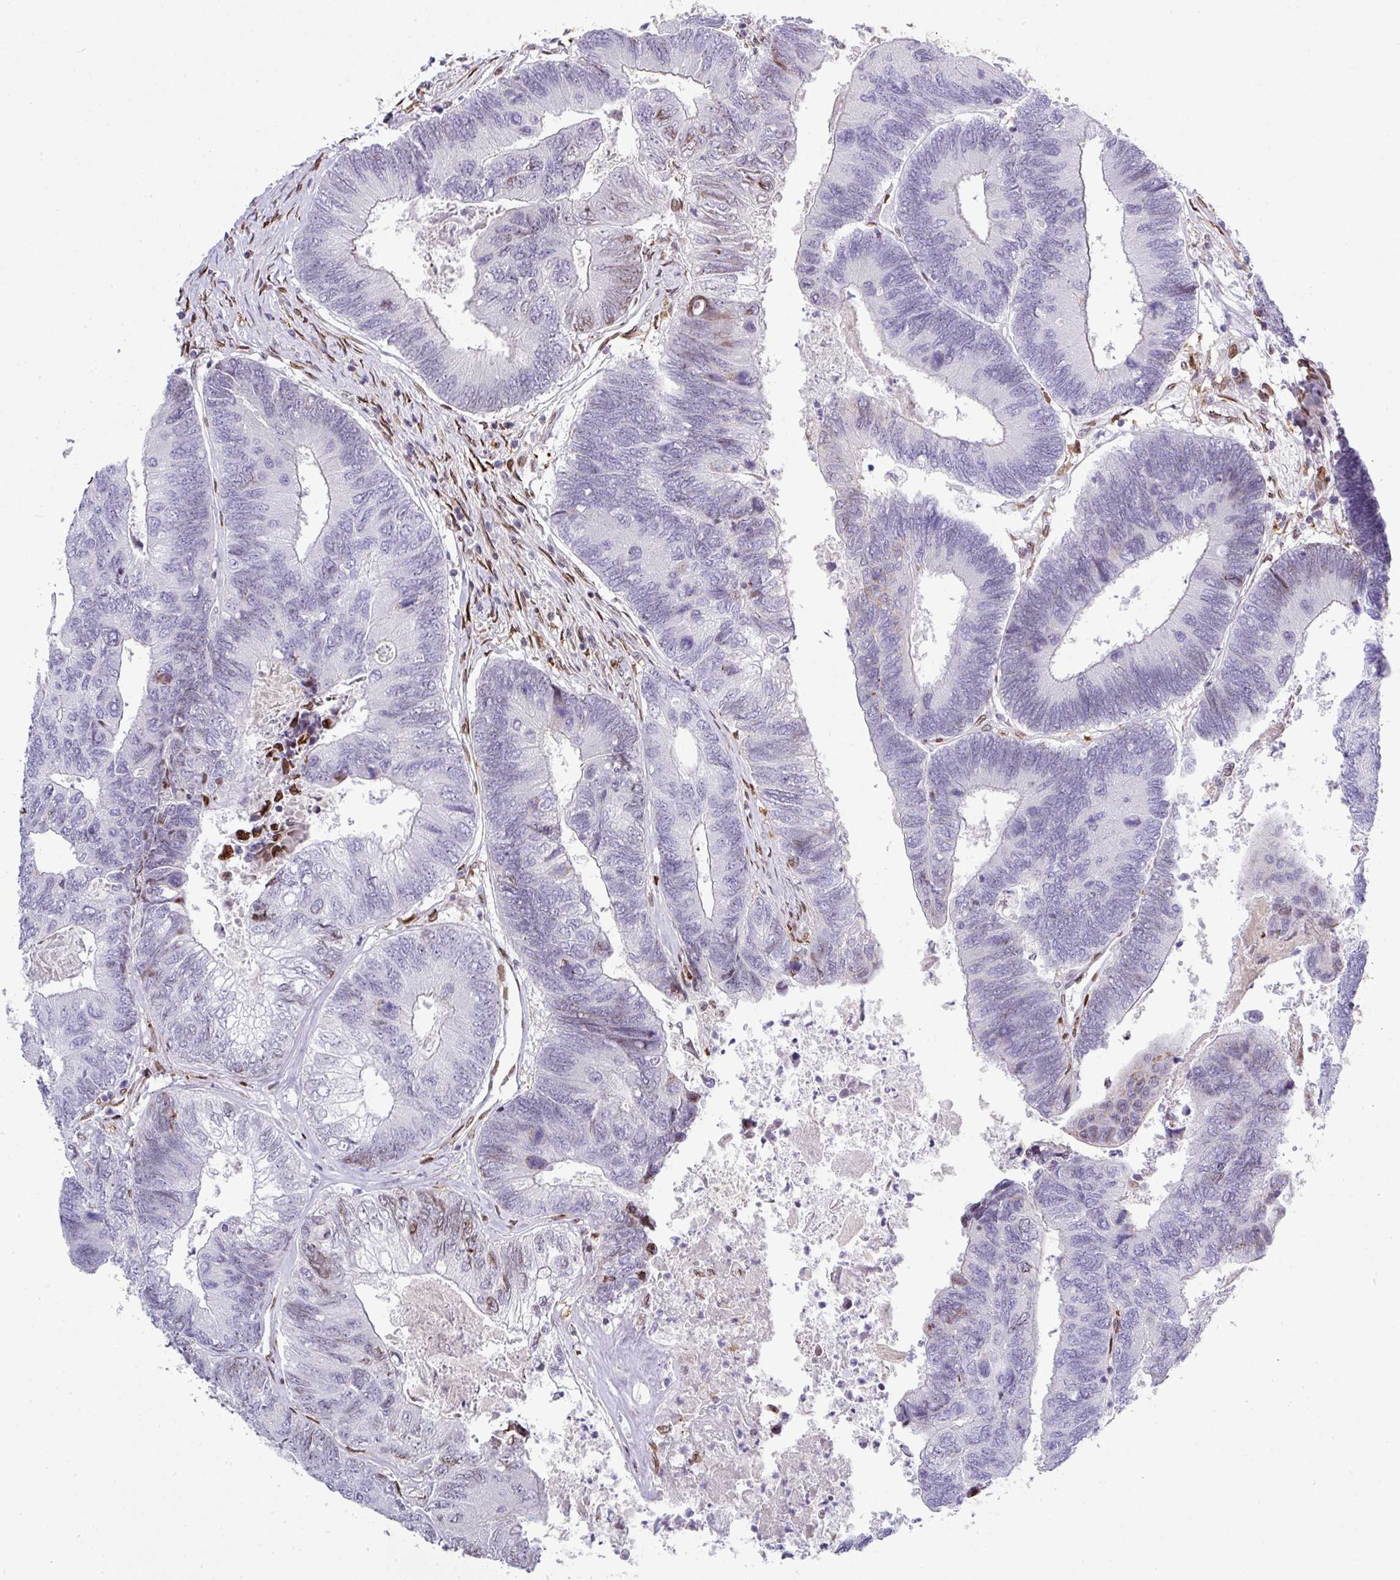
{"staining": {"intensity": "negative", "quantity": "none", "location": "none"}, "tissue": "colorectal cancer", "cell_type": "Tumor cells", "image_type": "cancer", "snomed": [{"axis": "morphology", "description": "Adenocarcinoma, NOS"}, {"axis": "topography", "description": "Colon"}], "caption": "This is an IHC histopathology image of human adenocarcinoma (colorectal). There is no expression in tumor cells.", "gene": "PLK1", "patient": {"sex": "female", "age": 67}}